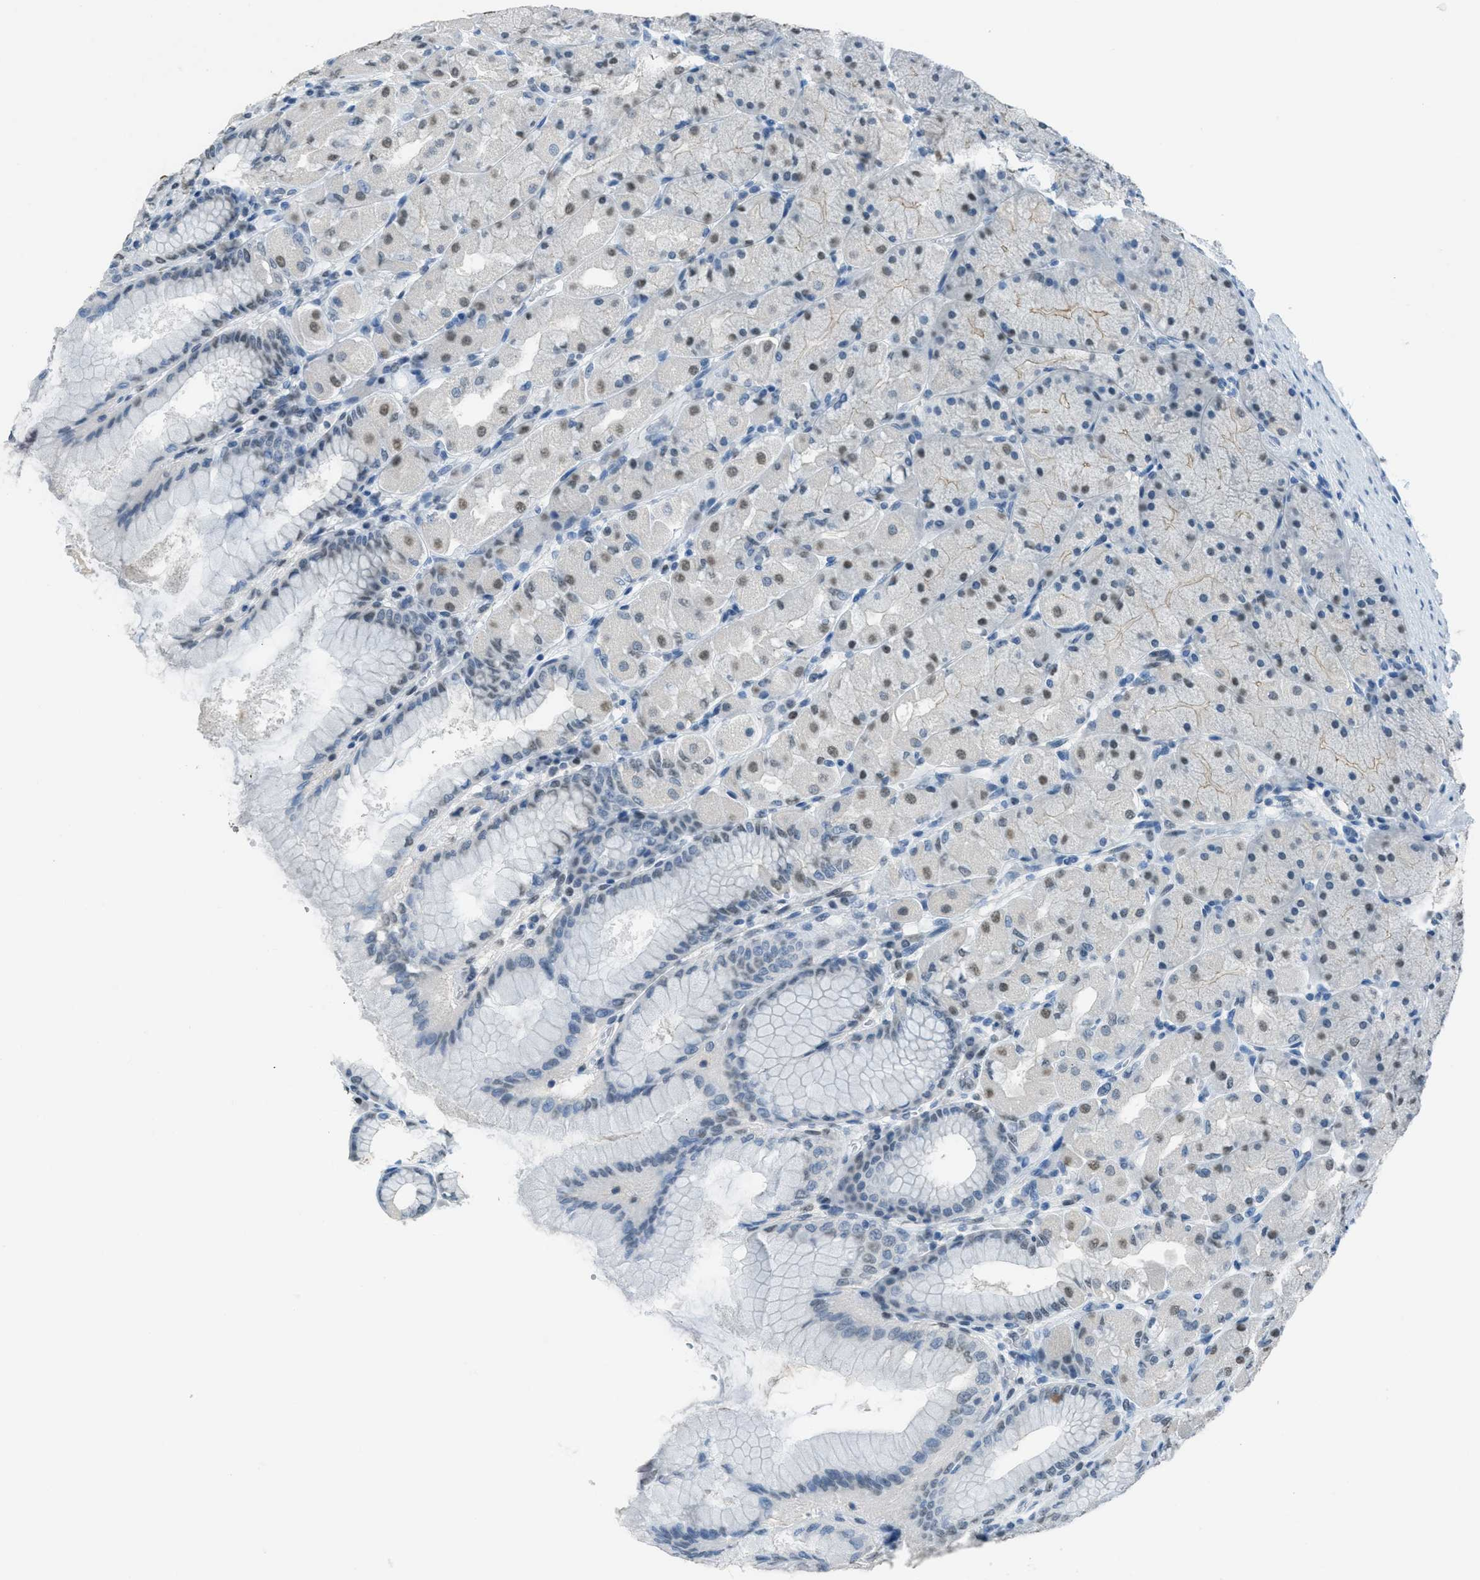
{"staining": {"intensity": "weak", "quantity": ">75%", "location": "nuclear"}, "tissue": "stomach", "cell_type": "Glandular cells", "image_type": "normal", "snomed": [{"axis": "morphology", "description": "Normal tissue, NOS"}, {"axis": "topography", "description": "Stomach, upper"}], "caption": "Immunohistochemistry staining of benign stomach, which exhibits low levels of weak nuclear expression in approximately >75% of glandular cells indicating weak nuclear protein staining. The staining was performed using DAB (brown) for protein detection and nuclei were counterstained in hematoxylin (blue).", "gene": "TTC13", "patient": {"sex": "female", "age": 56}}